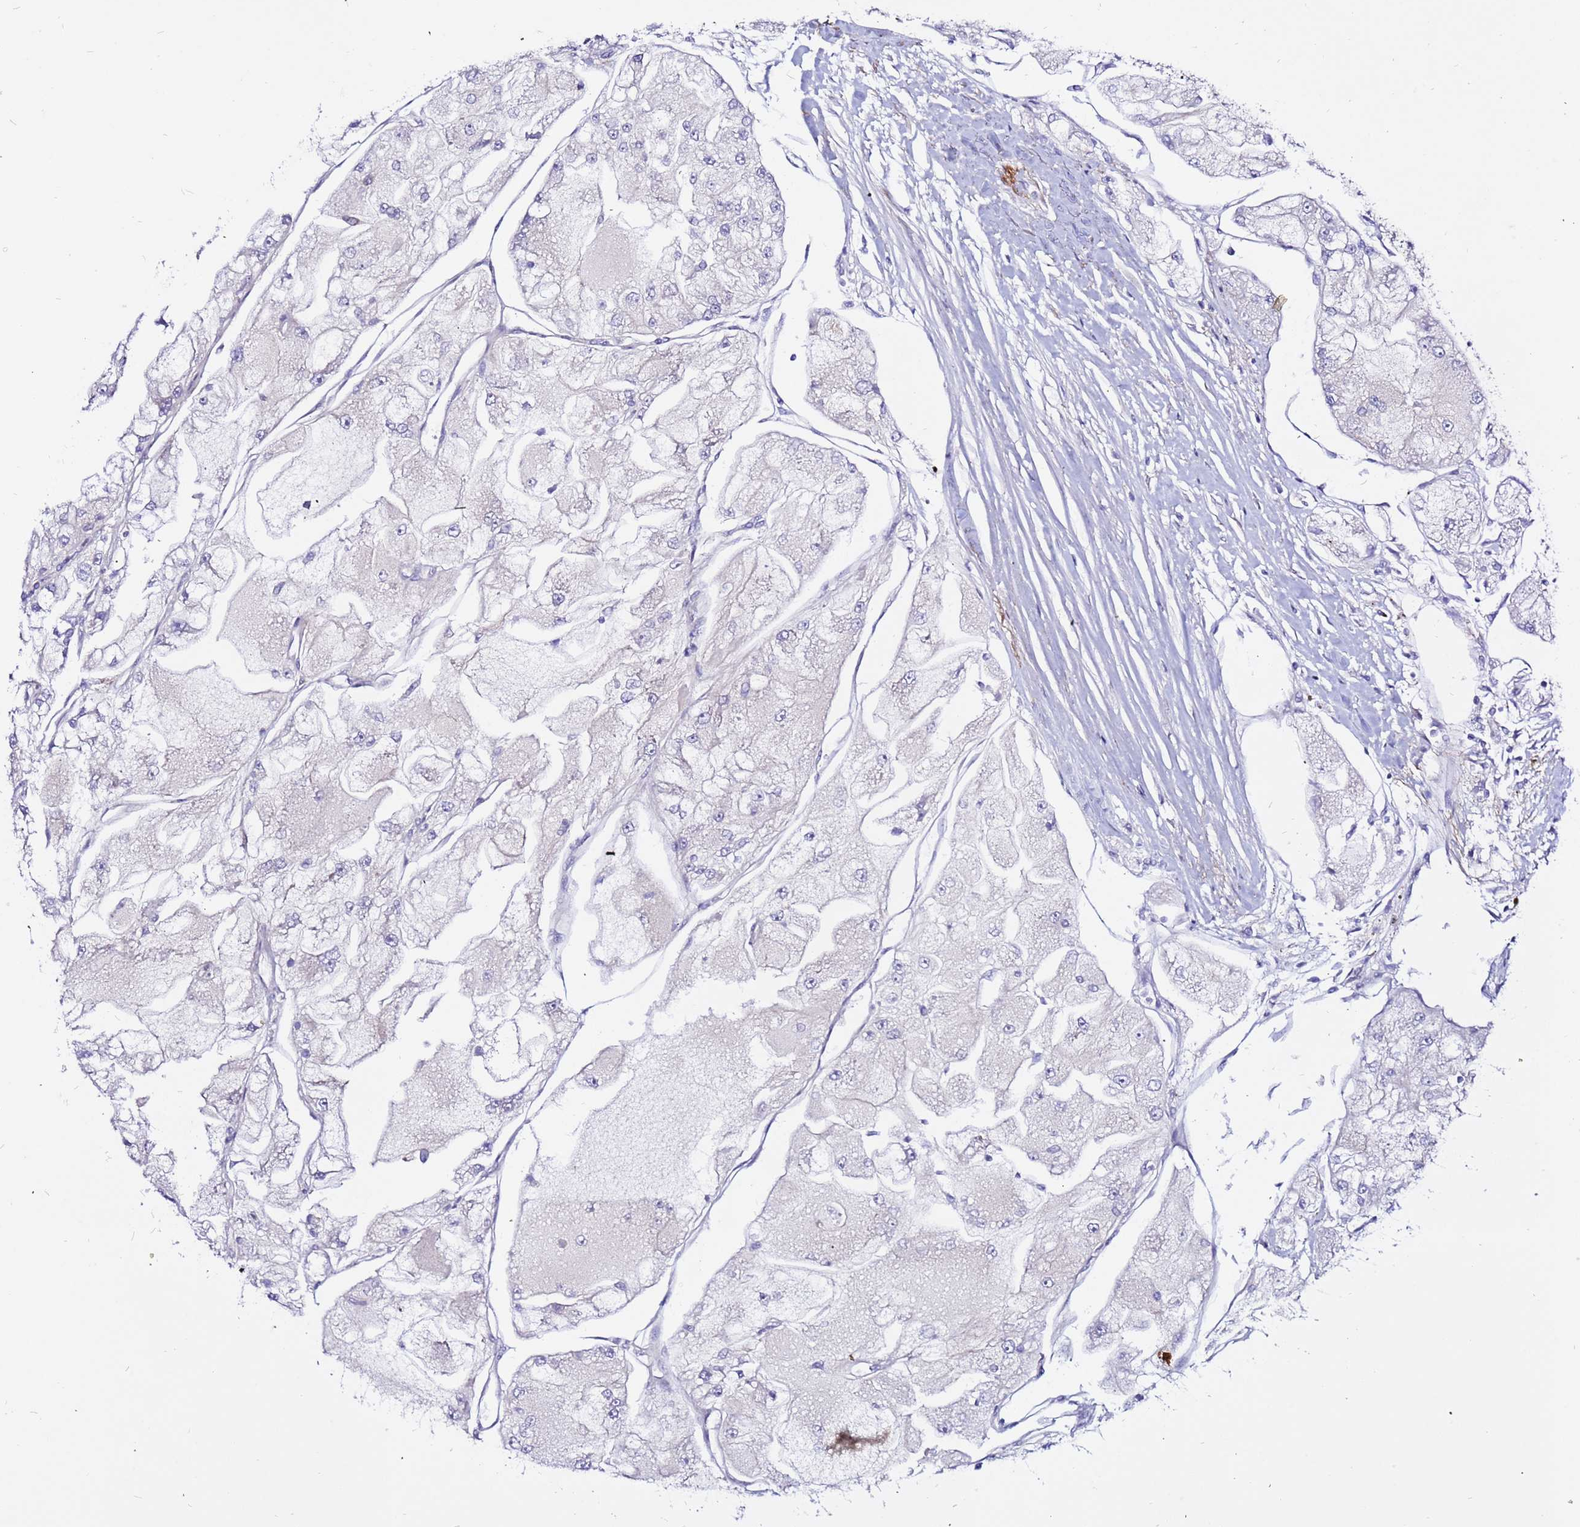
{"staining": {"intensity": "negative", "quantity": "none", "location": "none"}, "tissue": "renal cancer", "cell_type": "Tumor cells", "image_type": "cancer", "snomed": [{"axis": "morphology", "description": "Adenocarcinoma, NOS"}, {"axis": "topography", "description": "Kidney"}], "caption": "High power microscopy photomicrograph of an immunohistochemistry image of renal cancer (adenocarcinoma), revealing no significant staining in tumor cells. (IHC, brightfield microscopy, high magnification).", "gene": "CCDC71", "patient": {"sex": "female", "age": 72}}